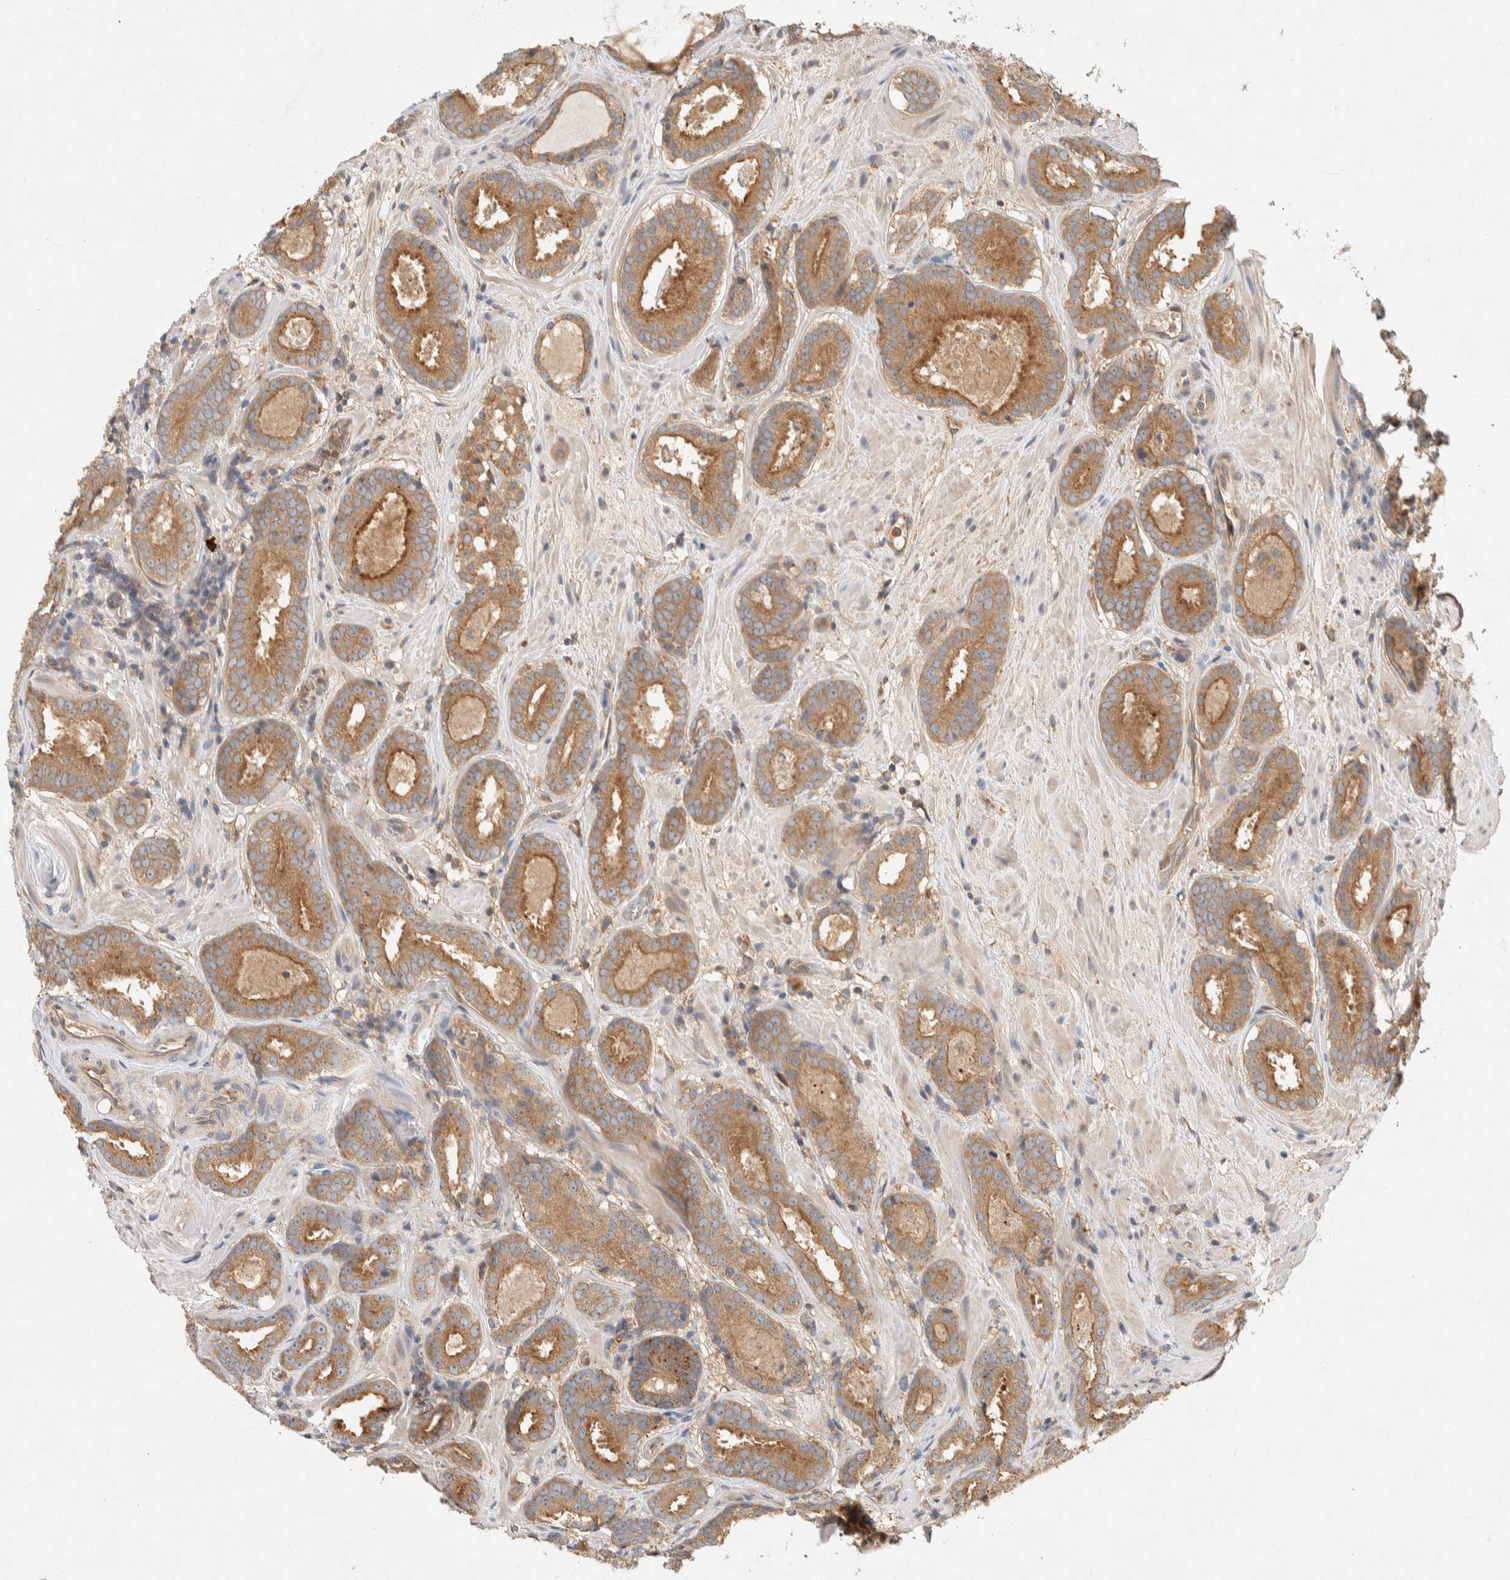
{"staining": {"intensity": "moderate", "quantity": ">75%", "location": "cytoplasmic/membranous"}, "tissue": "prostate cancer", "cell_type": "Tumor cells", "image_type": "cancer", "snomed": [{"axis": "morphology", "description": "Adenocarcinoma, Low grade"}, {"axis": "topography", "description": "Prostate"}], "caption": "Low-grade adenocarcinoma (prostate) tissue reveals moderate cytoplasmic/membranous expression in approximately >75% of tumor cells, visualized by immunohistochemistry.", "gene": "PXK", "patient": {"sex": "male", "age": 69}}